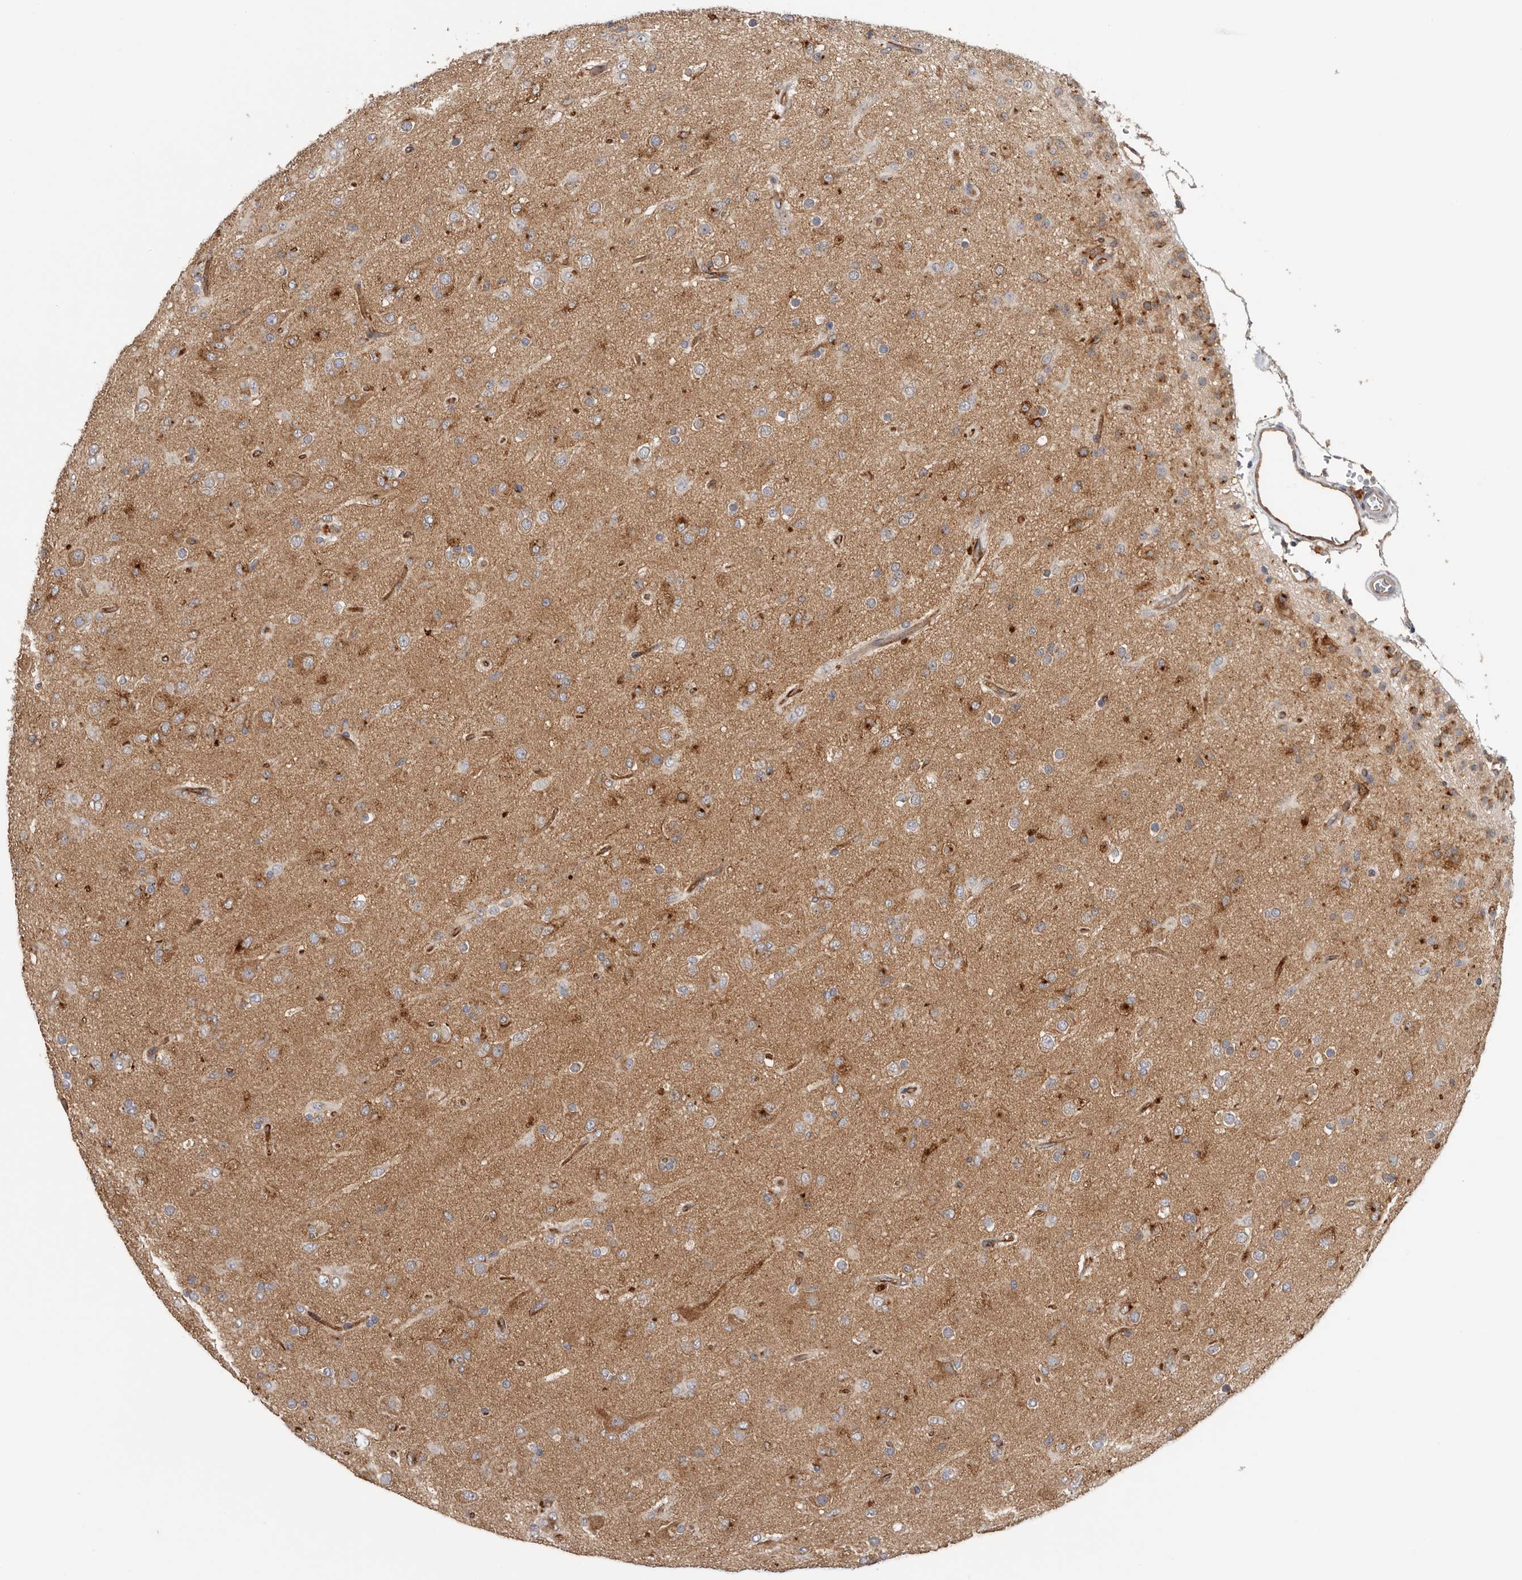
{"staining": {"intensity": "moderate", "quantity": ">75%", "location": "cytoplasmic/membranous"}, "tissue": "glioma", "cell_type": "Tumor cells", "image_type": "cancer", "snomed": [{"axis": "morphology", "description": "Glioma, malignant, Low grade"}, {"axis": "topography", "description": "Brain"}], "caption": "Immunohistochemistry (IHC) micrograph of low-grade glioma (malignant) stained for a protein (brown), which demonstrates medium levels of moderate cytoplasmic/membranous positivity in about >75% of tumor cells.", "gene": "TFRC", "patient": {"sex": "male", "age": 65}}